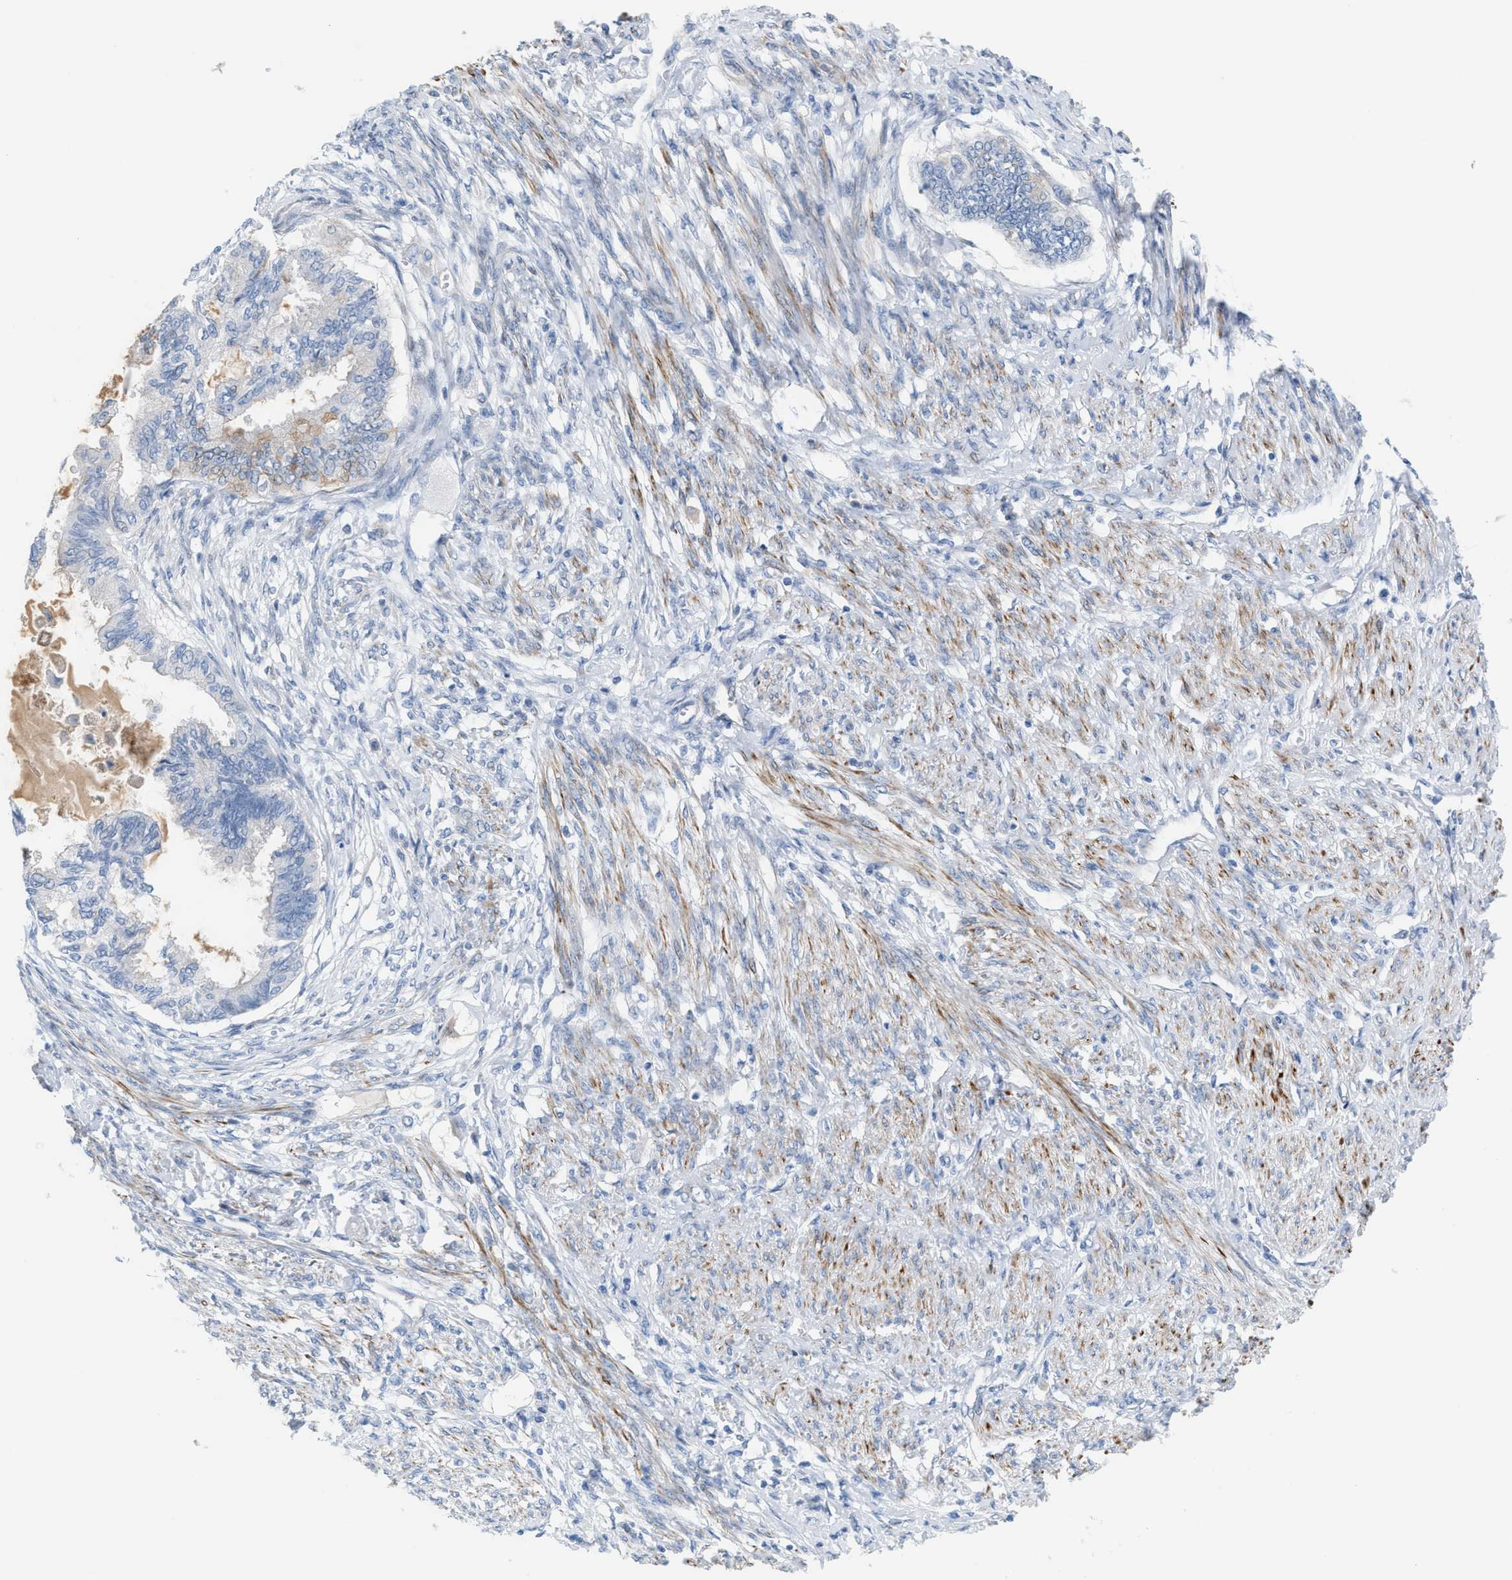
{"staining": {"intensity": "negative", "quantity": "none", "location": "none"}, "tissue": "cervical cancer", "cell_type": "Tumor cells", "image_type": "cancer", "snomed": [{"axis": "morphology", "description": "Normal tissue, NOS"}, {"axis": "morphology", "description": "Adenocarcinoma, NOS"}, {"axis": "topography", "description": "Cervix"}, {"axis": "topography", "description": "Endometrium"}], "caption": "High power microscopy micrograph of an immunohistochemistry image of adenocarcinoma (cervical), revealing no significant staining in tumor cells.", "gene": "MPP3", "patient": {"sex": "female", "age": 86}}